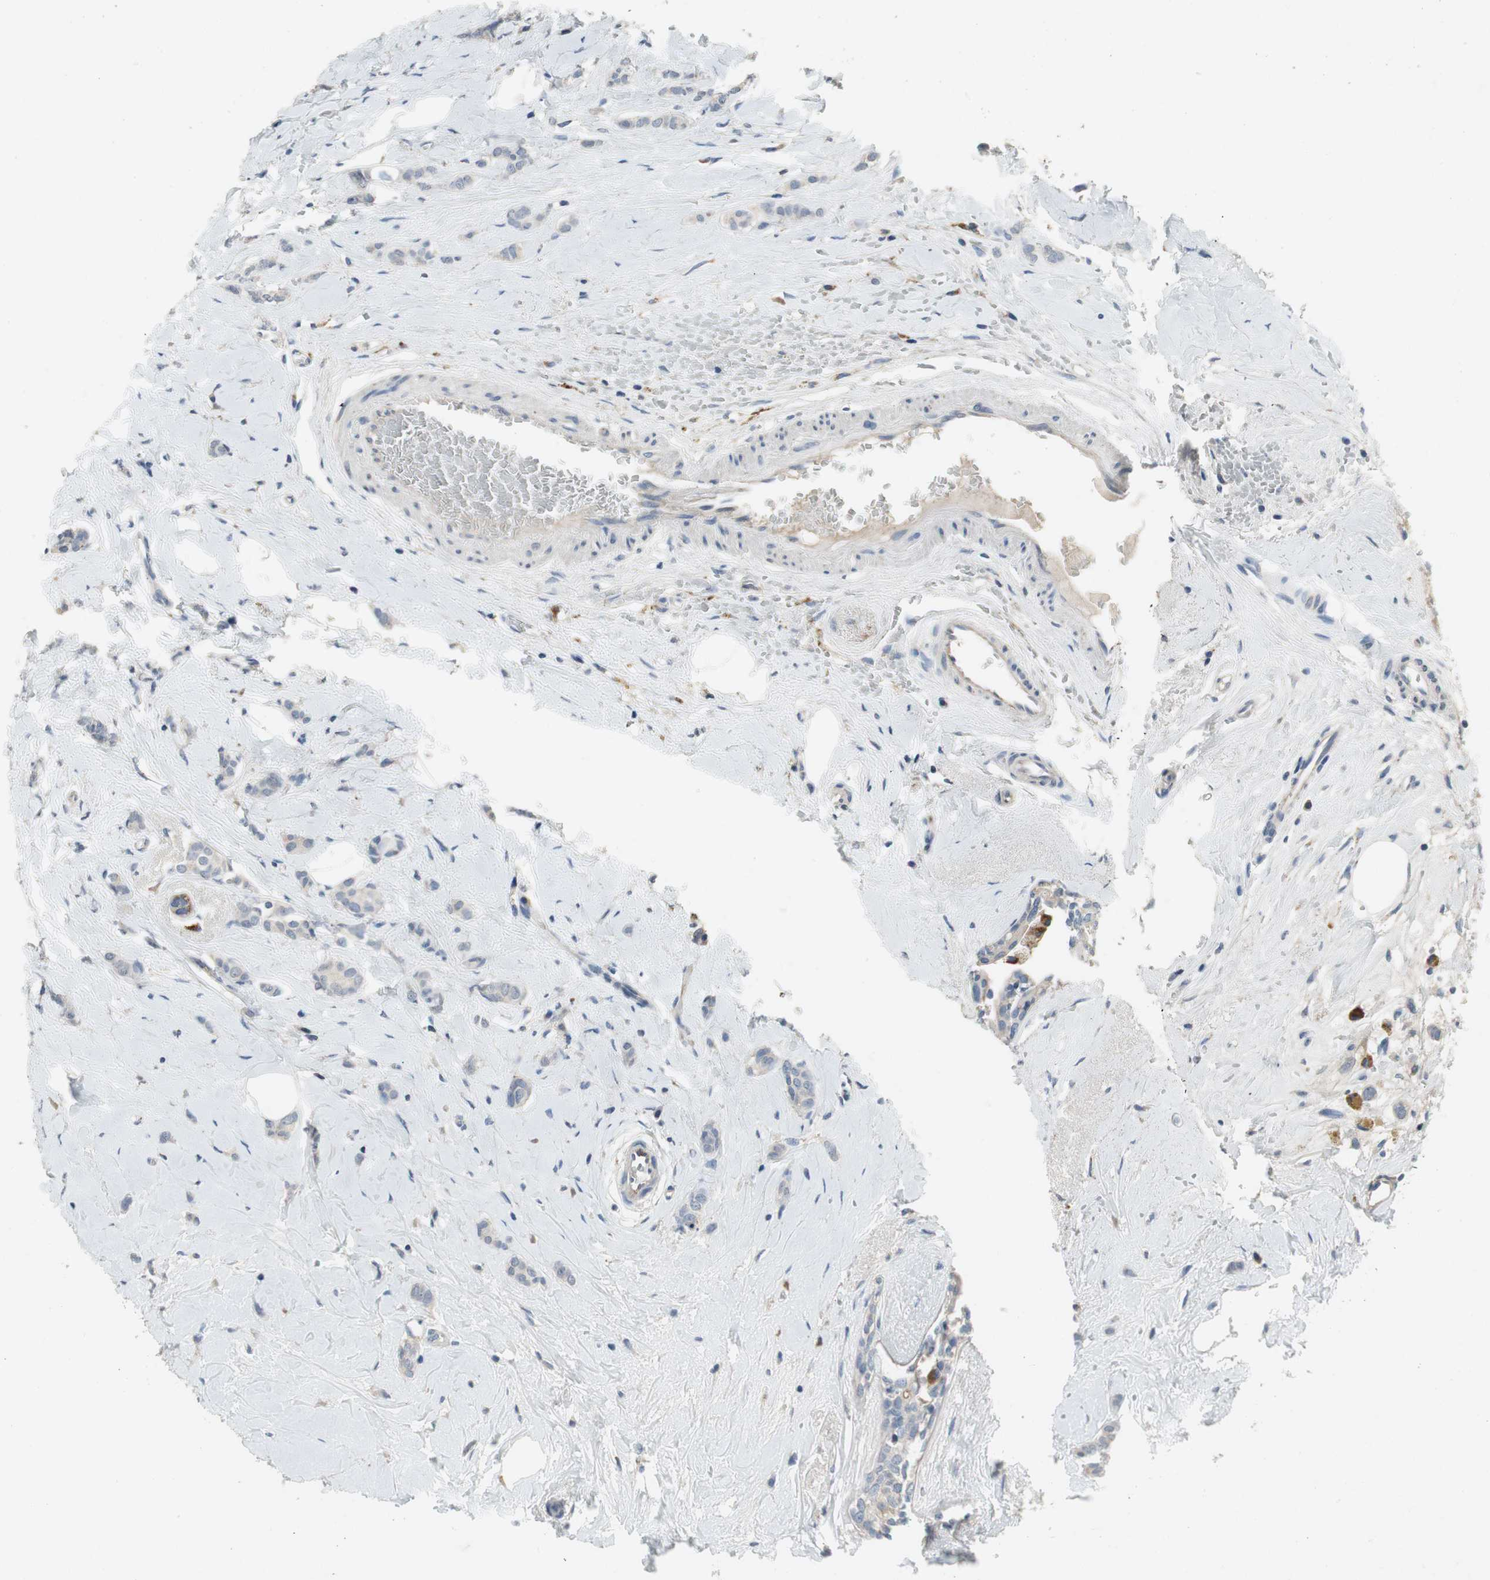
{"staining": {"intensity": "negative", "quantity": "none", "location": "none"}, "tissue": "breast cancer", "cell_type": "Tumor cells", "image_type": "cancer", "snomed": [{"axis": "morphology", "description": "Lobular carcinoma"}, {"axis": "topography", "description": "Breast"}], "caption": "Breast cancer stained for a protein using IHC reveals no expression tumor cells.", "gene": "ALPL", "patient": {"sex": "female", "age": 60}}